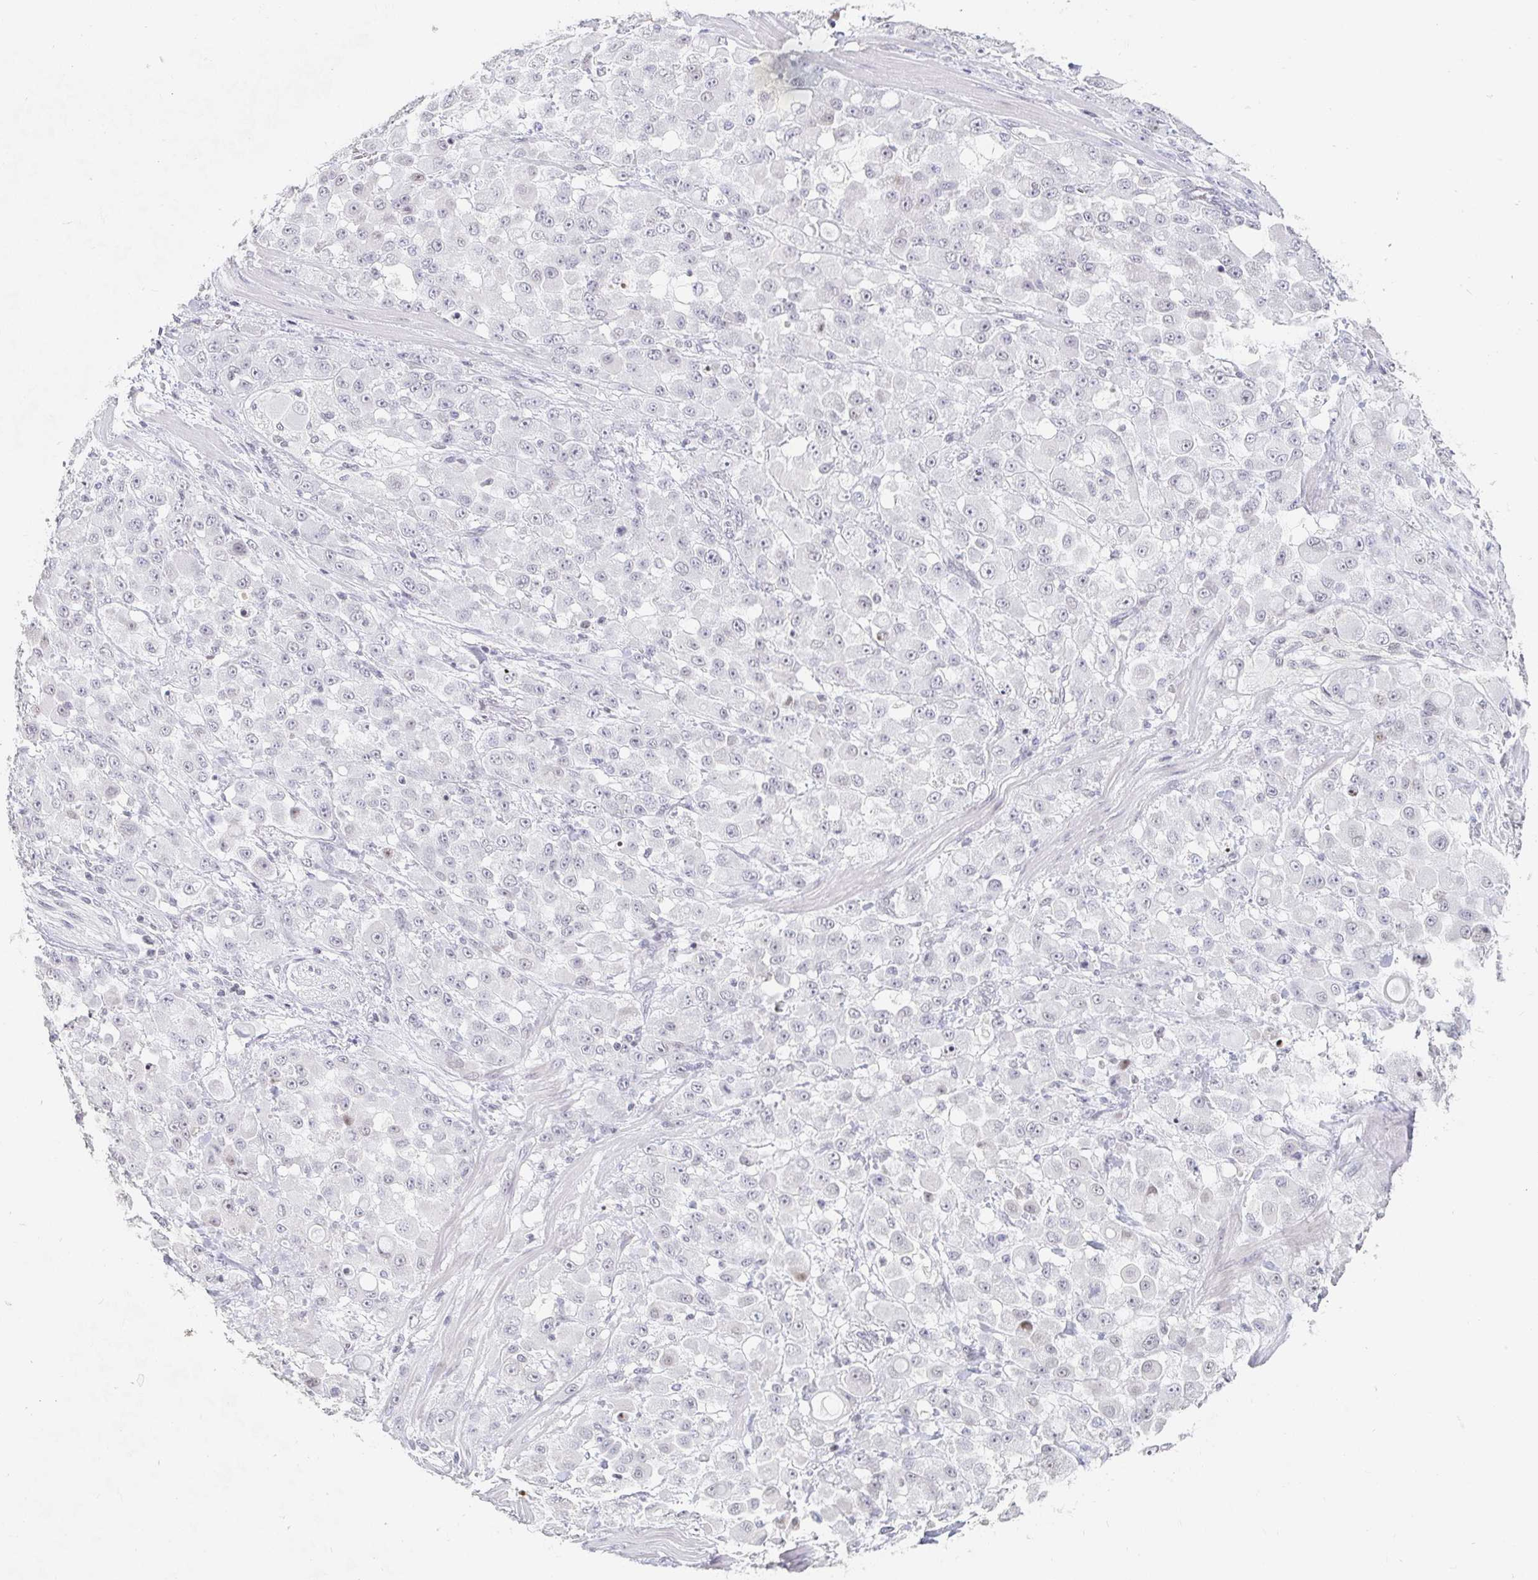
{"staining": {"intensity": "negative", "quantity": "none", "location": "none"}, "tissue": "stomach cancer", "cell_type": "Tumor cells", "image_type": "cancer", "snomed": [{"axis": "morphology", "description": "Adenocarcinoma, NOS"}, {"axis": "topography", "description": "Stomach"}], "caption": "The image demonstrates no significant expression in tumor cells of stomach adenocarcinoma.", "gene": "NME9", "patient": {"sex": "female", "age": 76}}